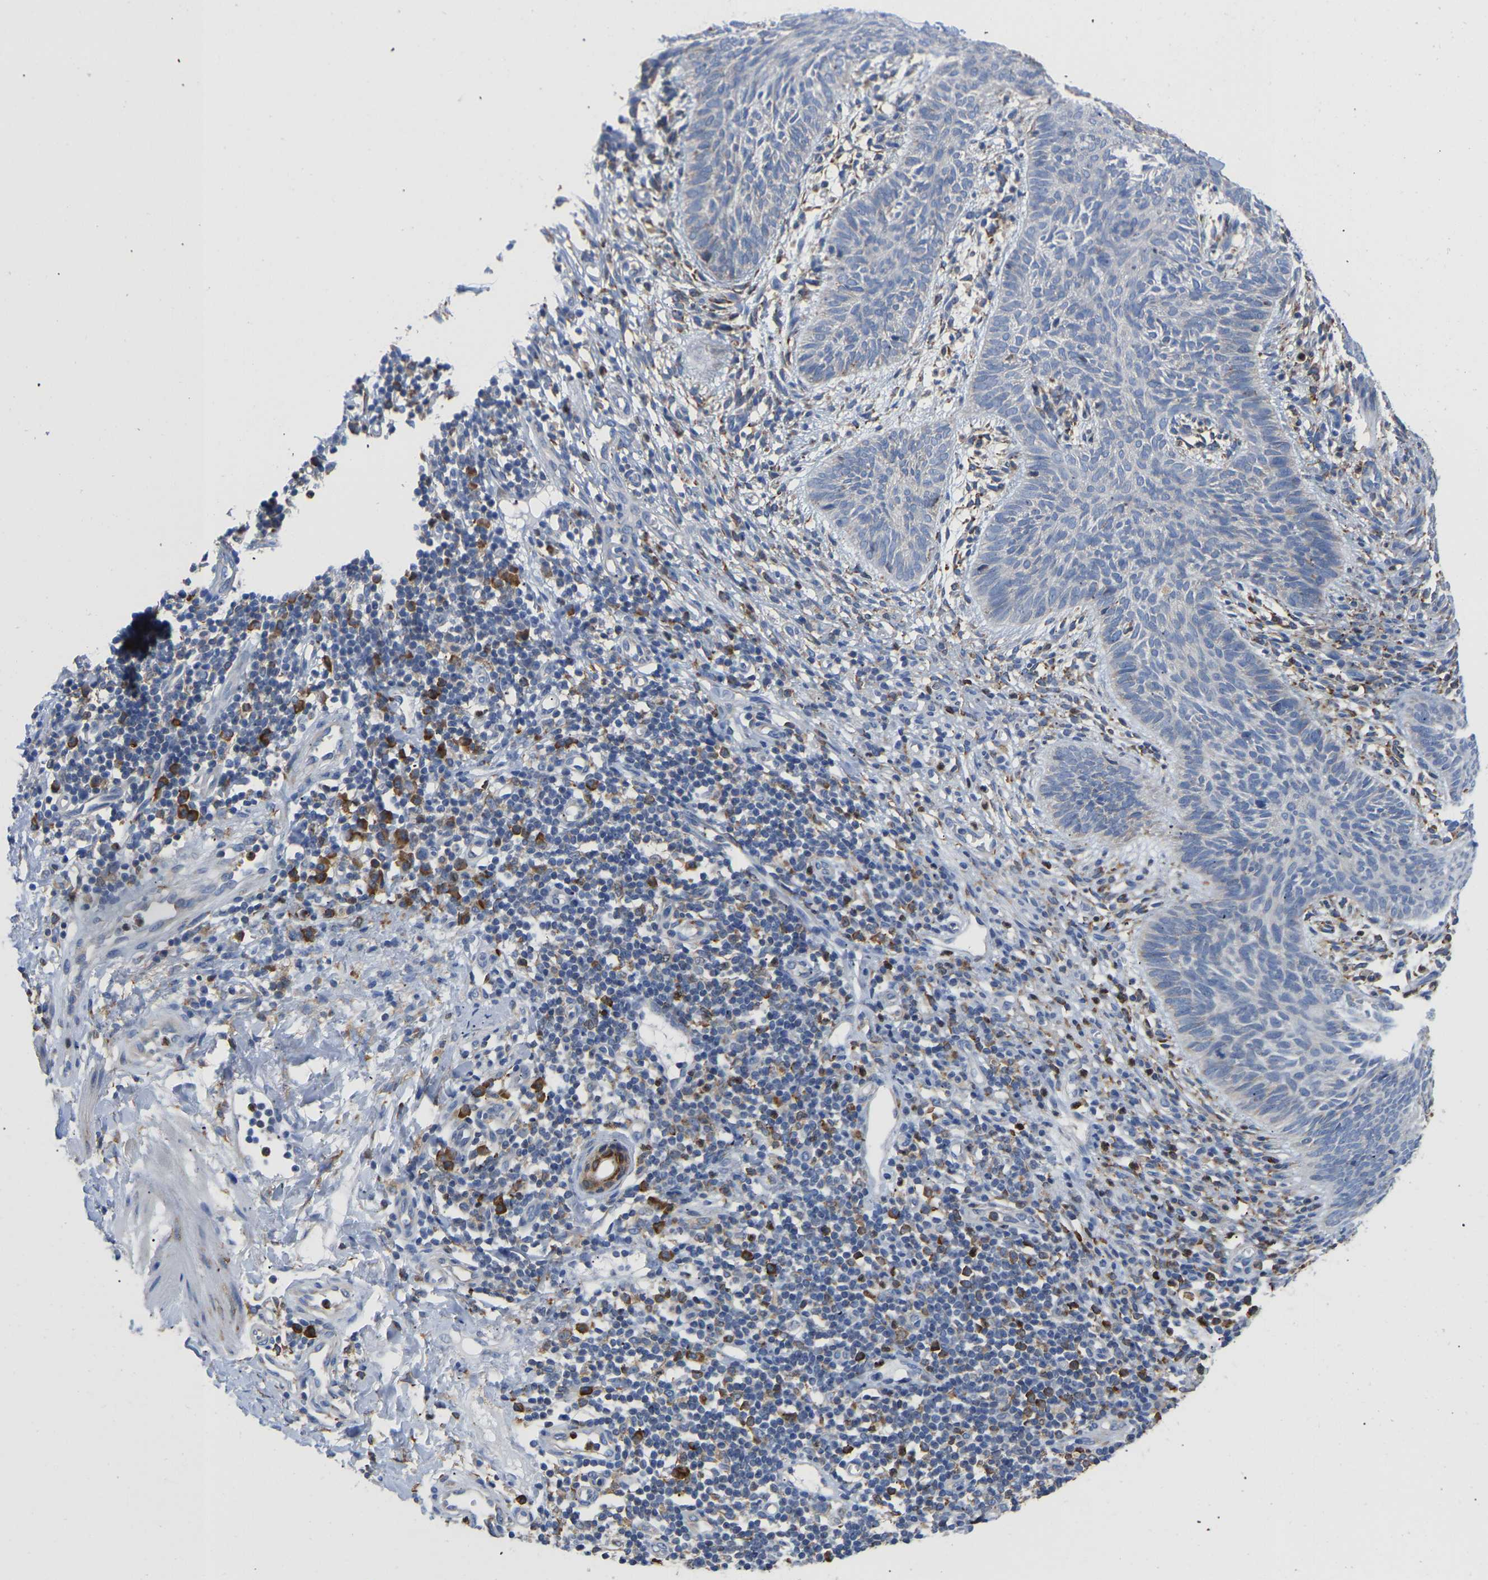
{"staining": {"intensity": "negative", "quantity": "none", "location": "none"}, "tissue": "skin cancer", "cell_type": "Tumor cells", "image_type": "cancer", "snomed": [{"axis": "morphology", "description": "Basal cell carcinoma"}, {"axis": "topography", "description": "Skin"}], "caption": "An immunohistochemistry image of skin cancer is shown. There is no staining in tumor cells of skin cancer. (Stains: DAB (3,3'-diaminobenzidine) immunohistochemistry (IHC) with hematoxylin counter stain, Microscopy: brightfield microscopy at high magnification).", "gene": "P4HB", "patient": {"sex": "male", "age": 60}}